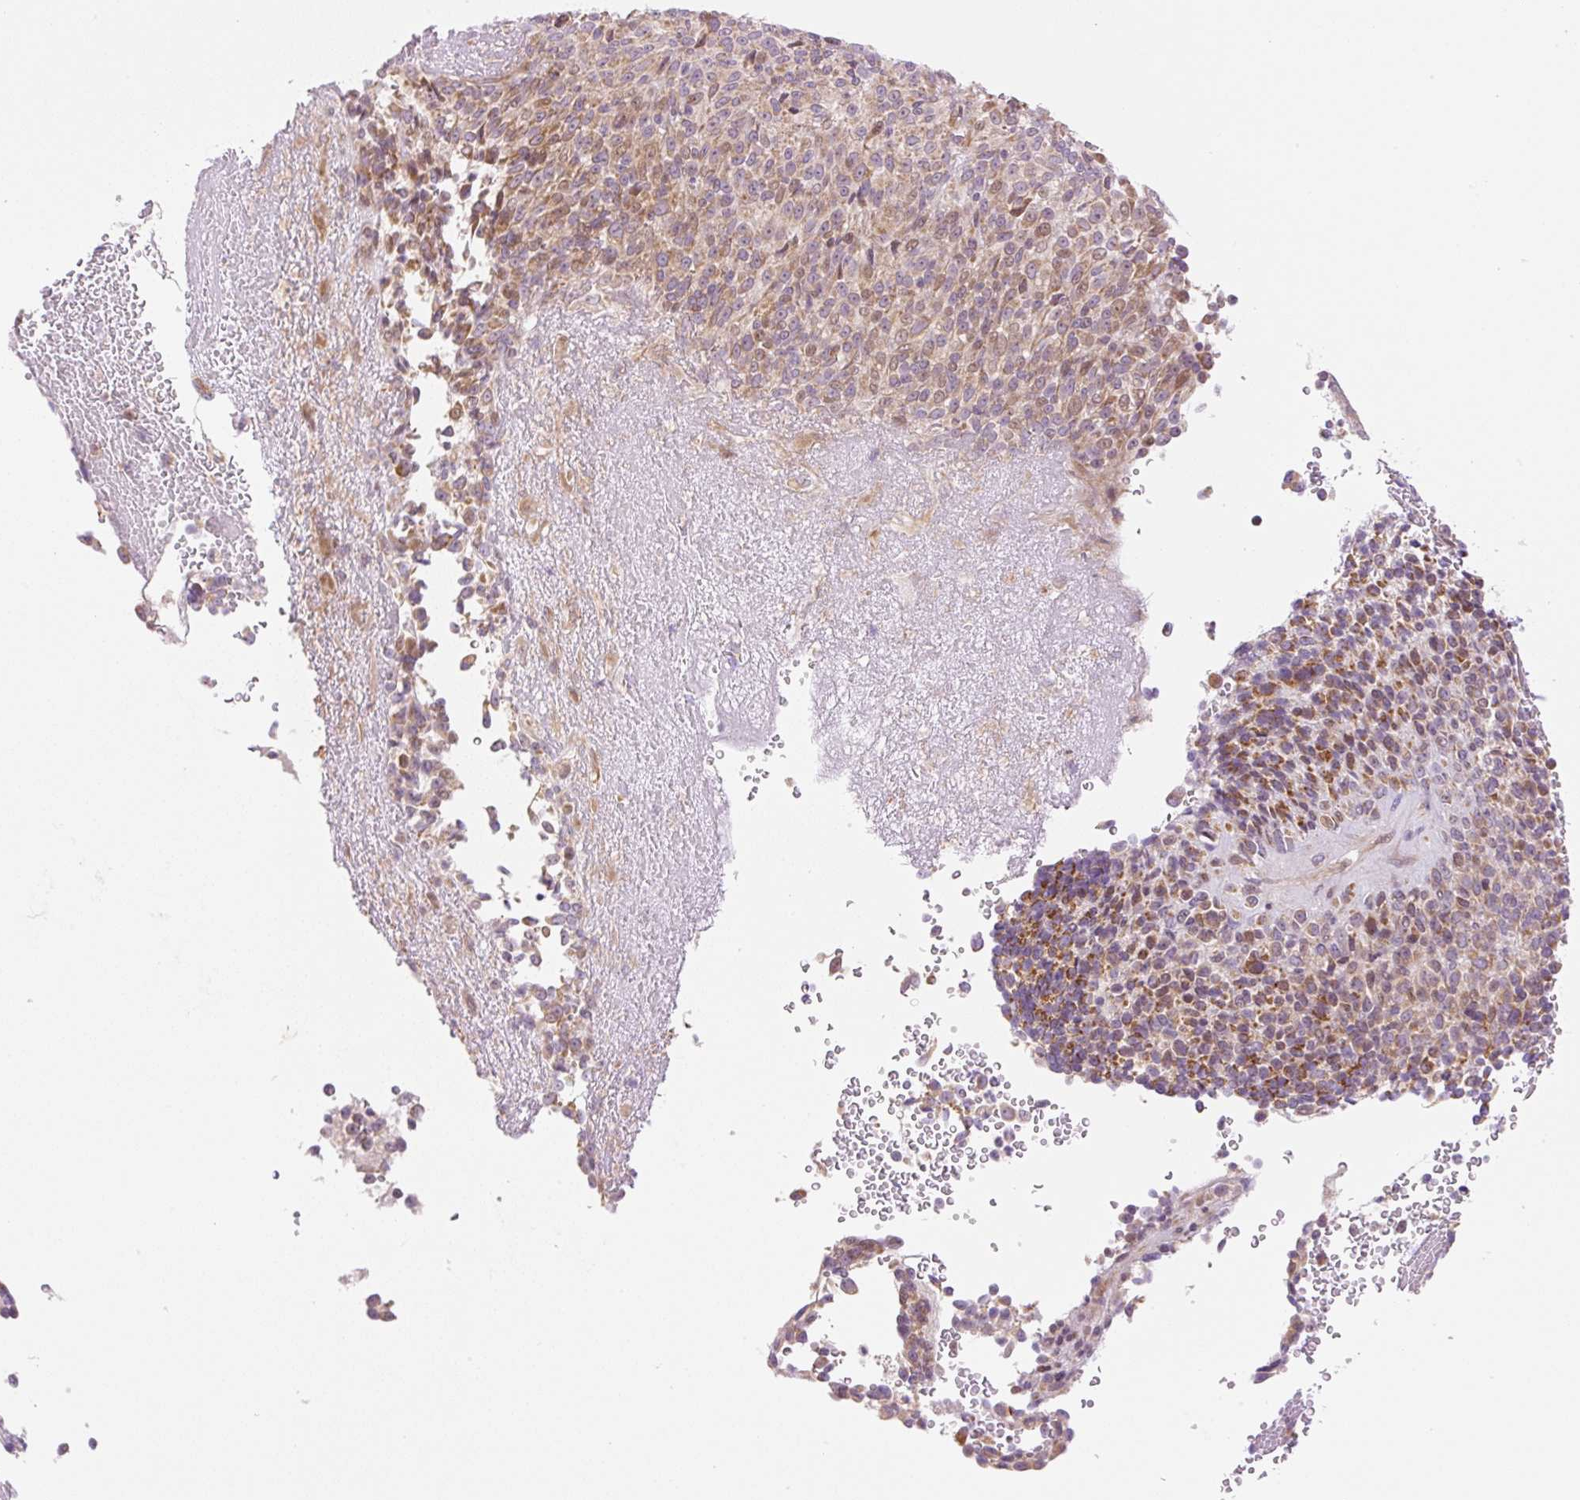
{"staining": {"intensity": "moderate", "quantity": ">75%", "location": "cytoplasmic/membranous"}, "tissue": "melanoma", "cell_type": "Tumor cells", "image_type": "cancer", "snomed": [{"axis": "morphology", "description": "Malignant melanoma, Metastatic site"}, {"axis": "topography", "description": "Brain"}], "caption": "Melanoma was stained to show a protein in brown. There is medium levels of moderate cytoplasmic/membranous staining in approximately >75% of tumor cells.", "gene": "ZNF394", "patient": {"sex": "female", "age": 56}}